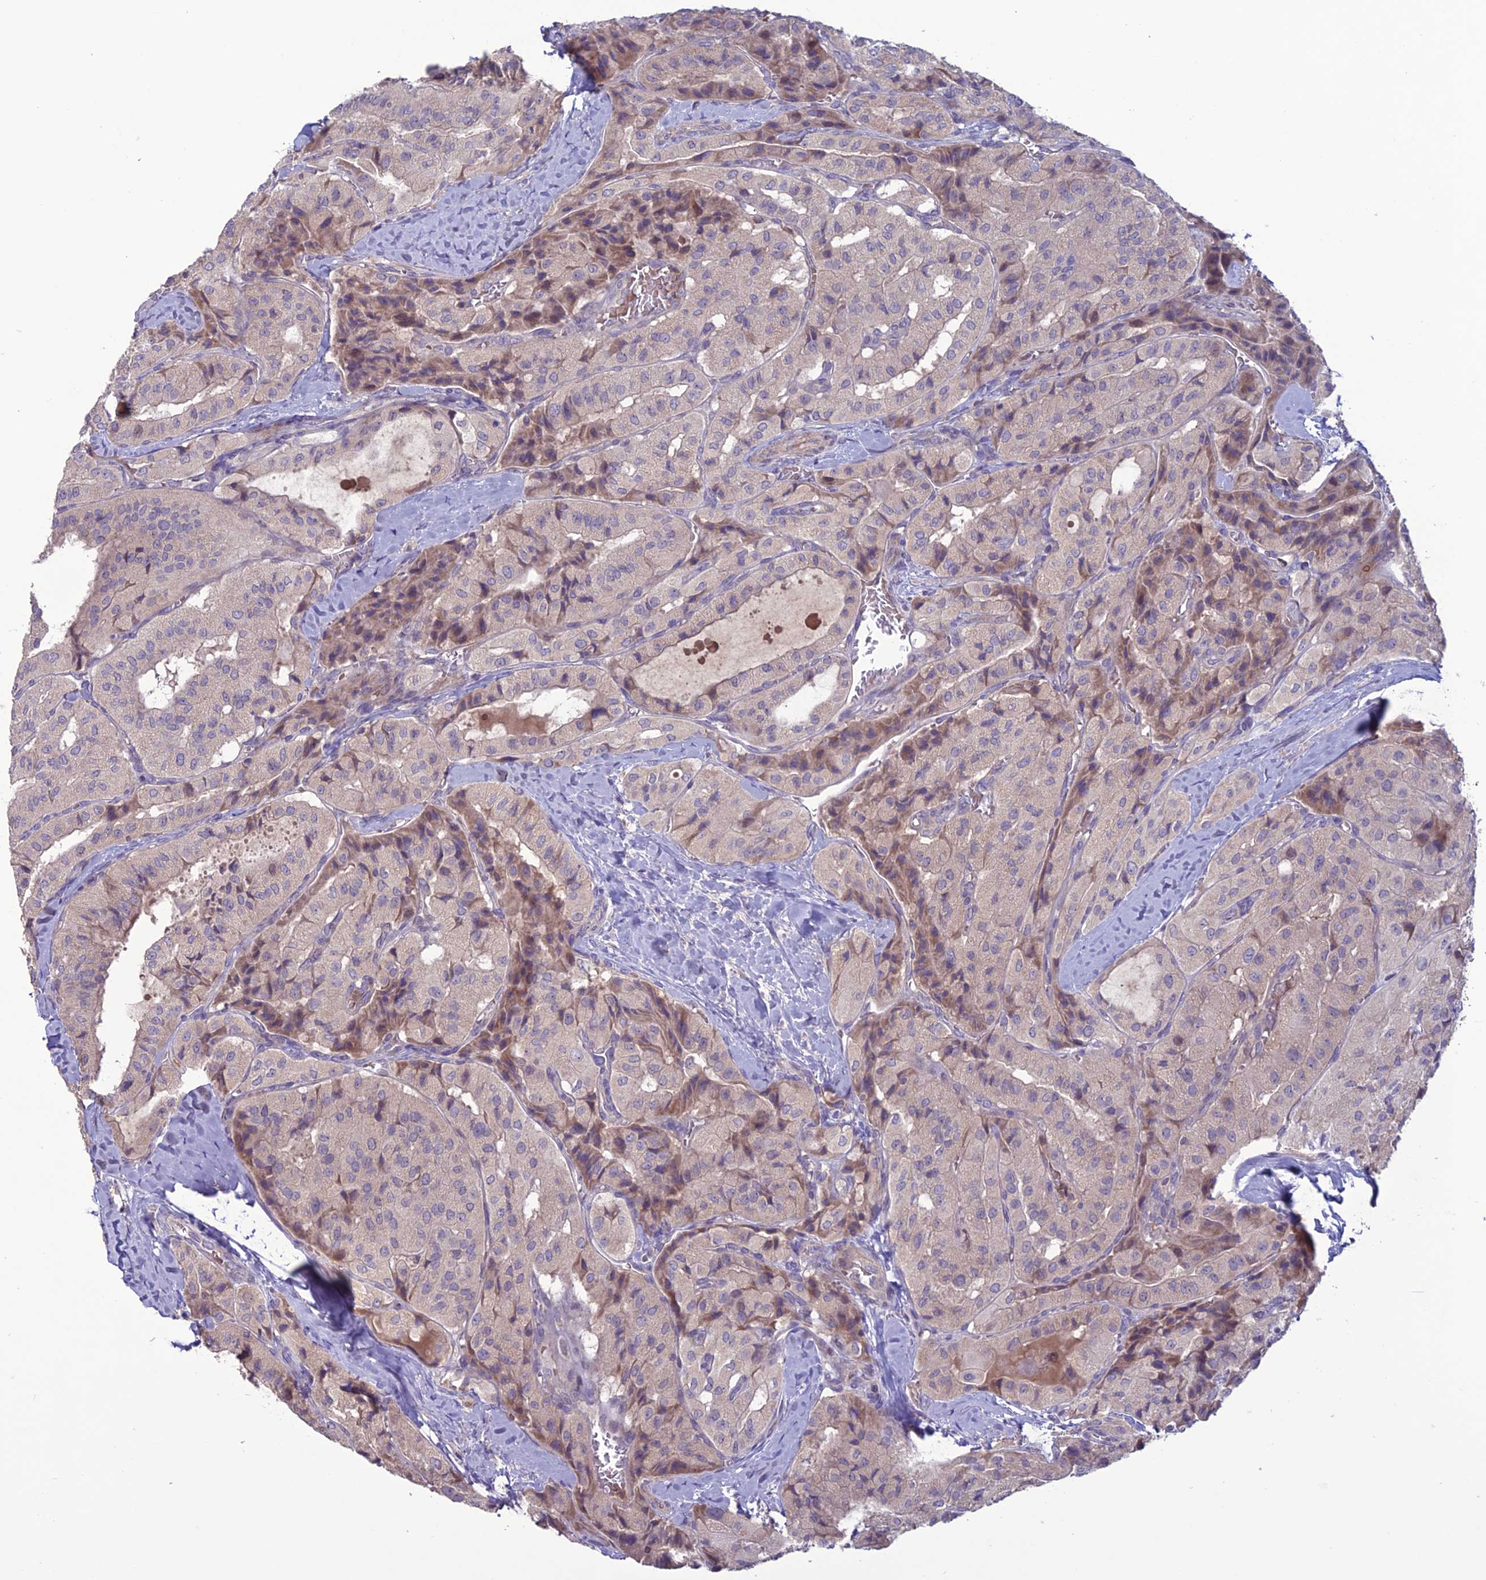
{"staining": {"intensity": "weak", "quantity": "25%-75%", "location": "cytoplasmic/membranous"}, "tissue": "thyroid cancer", "cell_type": "Tumor cells", "image_type": "cancer", "snomed": [{"axis": "morphology", "description": "Normal tissue, NOS"}, {"axis": "morphology", "description": "Papillary adenocarcinoma, NOS"}, {"axis": "topography", "description": "Thyroid gland"}], "caption": "An IHC photomicrograph of neoplastic tissue is shown. Protein staining in brown shows weak cytoplasmic/membranous positivity in thyroid cancer within tumor cells. The staining was performed using DAB to visualize the protein expression in brown, while the nuclei were stained in blue with hematoxylin (Magnification: 20x).", "gene": "C2orf76", "patient": {"sex": "female", "age": 59}}